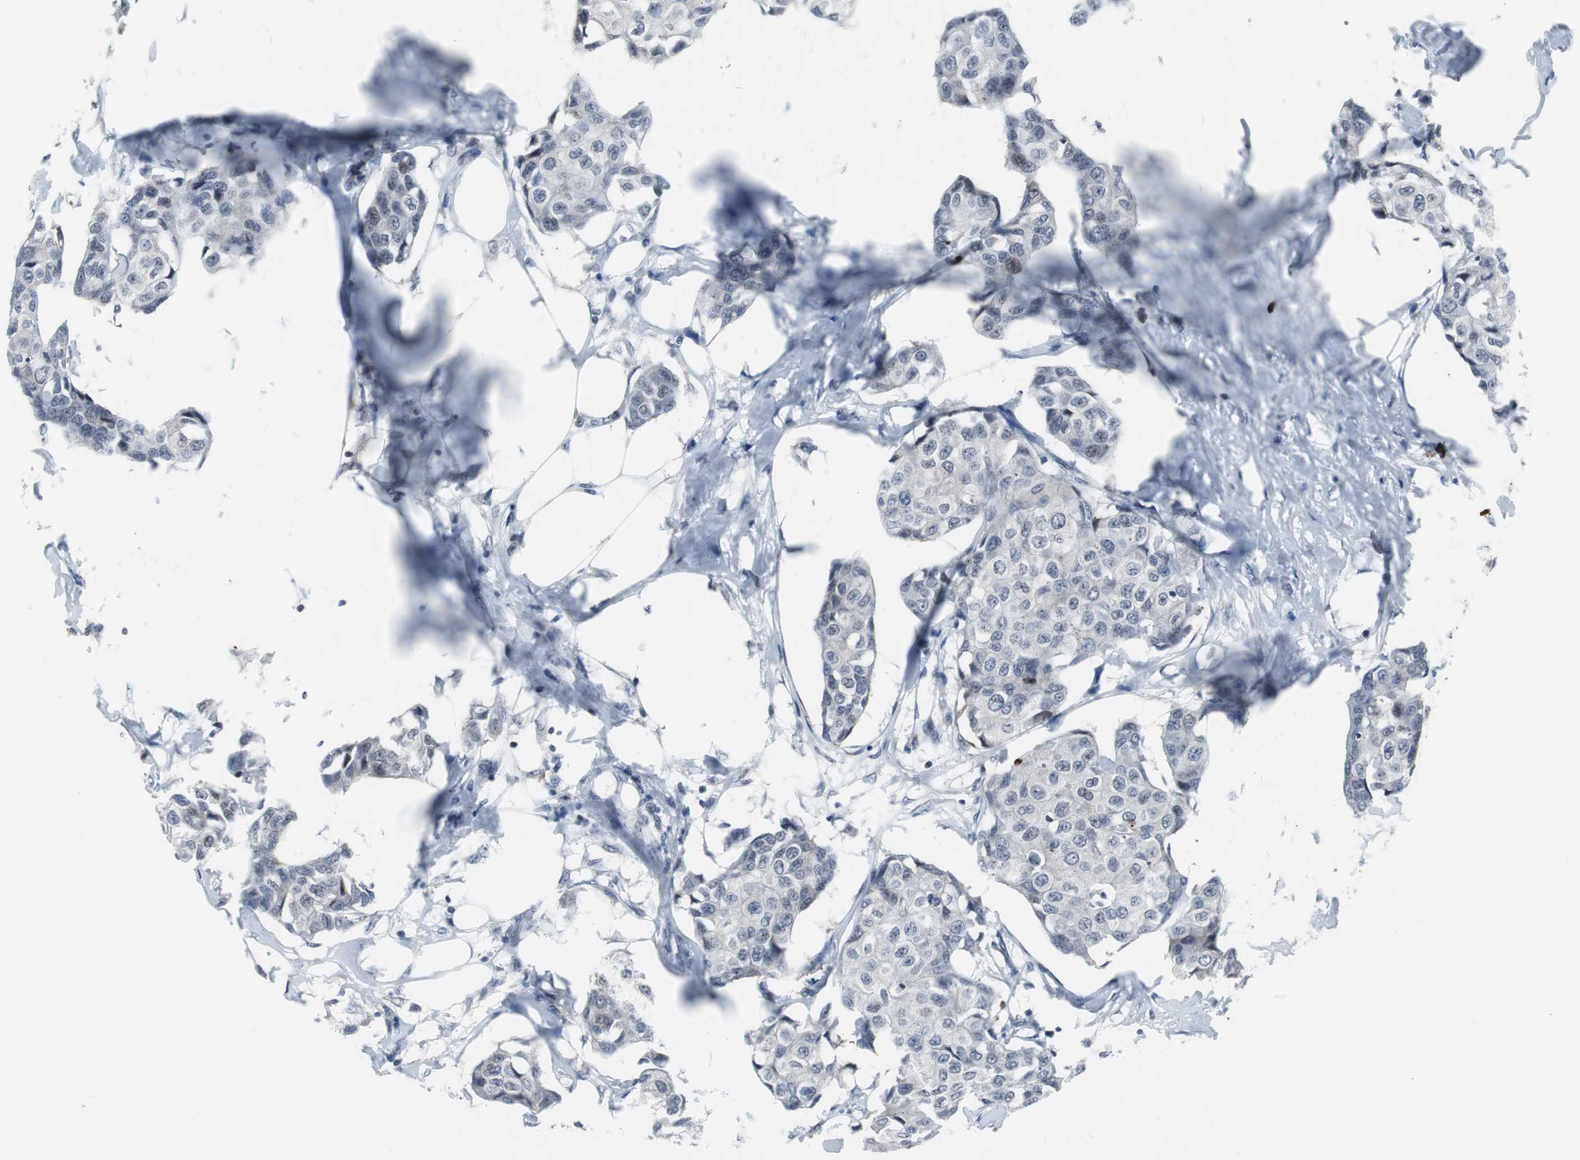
{"staining": {"intensity": "negative", "quantity": "none", "location": "none"}, "tissue": "breast cancer", "cell_type": "Tumor cells", "image_type": "cancer", "snomed": [{"axis": "morphology", "description": "Duct carcinoma"}, {"axis": "topography", "description": "Breast"}], "caption": "The image shows no significant staining in tumor cells of breast cancer (infiltrating ductal carcinoma). (DAB immunohistochemistry (IHC) visualized using brightfield microscopy, high magnification).", "gene": "DOK1", "patient": {"sex": "female", "age": 80}}